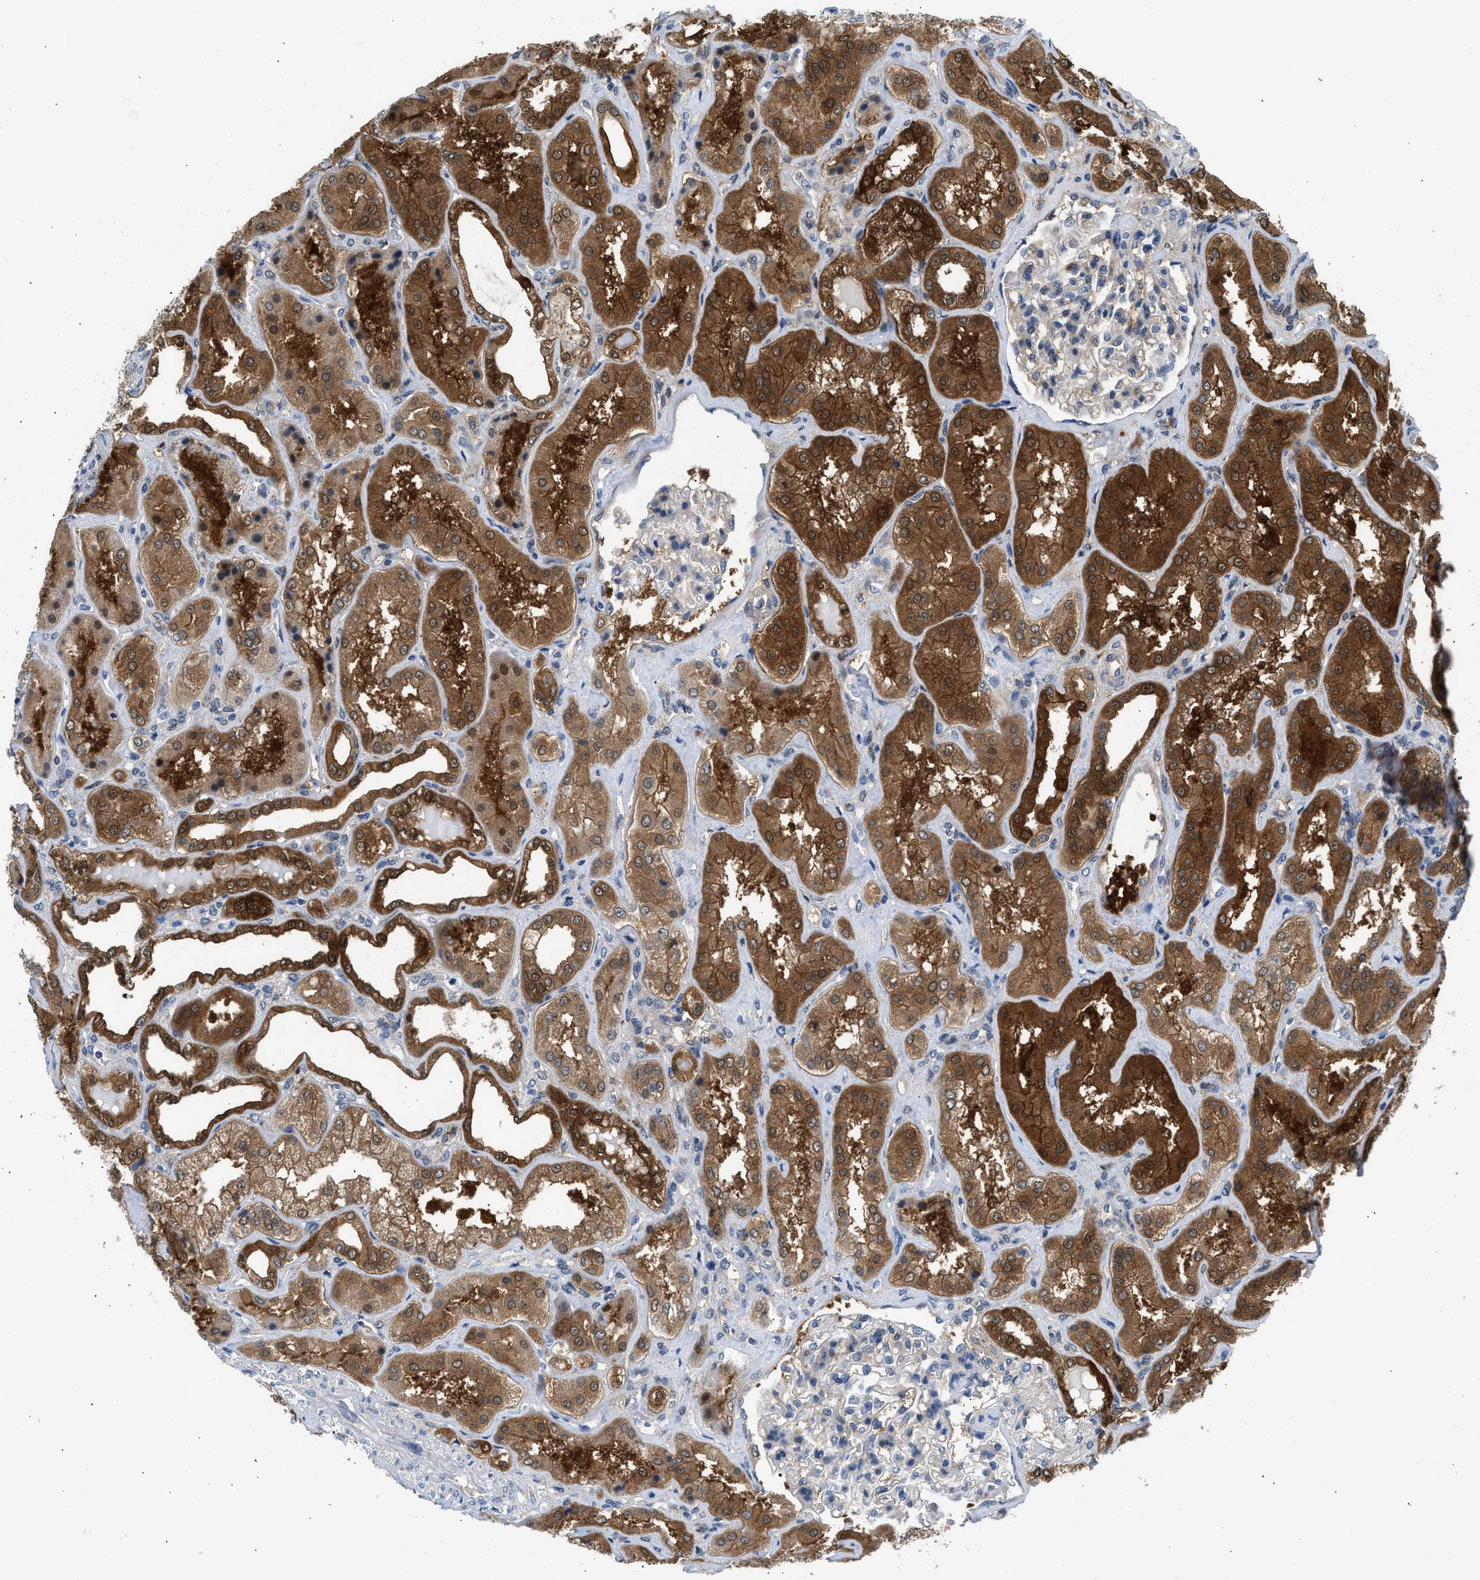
{"staining": {"intensity": "weak", "quantity": "<25%", "location": "cytoplasmic/membranous"}, "tissue": "kidney", "cell_type": "Cells in glomeruli", "image_type": "normal", "snomed": [{"axis": "morphology", "description": "Normal tissue, NOS"}, {"axis": "topography", "description": "Kidney"}], "caption": "Immunohistochemistry of unremarkable kidney exhibits no positivity in cells in glomeruli.", "gene": "CBR1", "patient": {"sex": "female", "age": 56}}